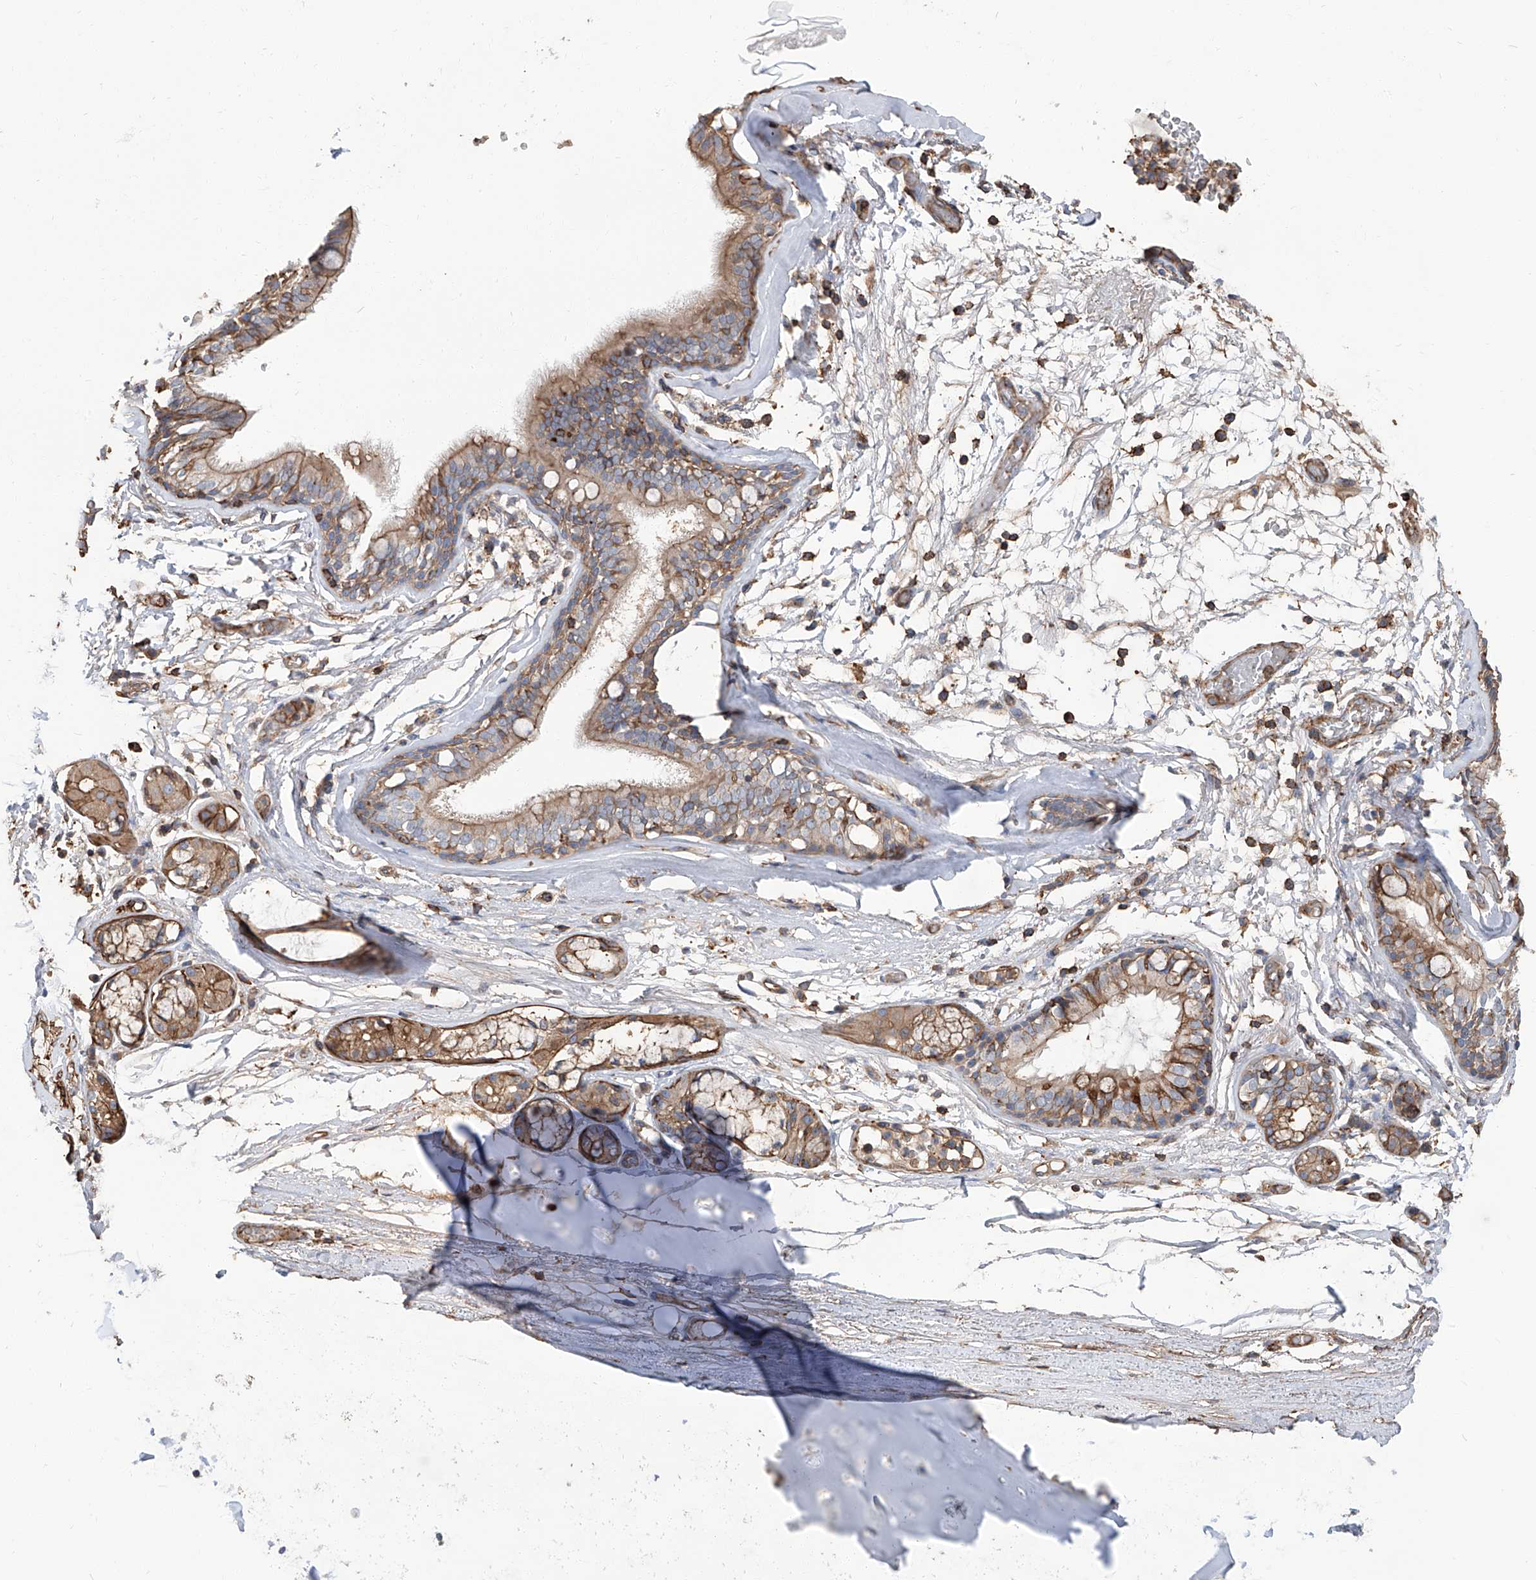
{"staining": {"intensity": "negative", "quantity": "none", "location": "none"}, "tissue": "adipose tissue", "cell_type": "Adipocytes", "image_type": "normal", "snomed": [{"axis": "morphology", "description": "Normal tissue, NOS"}, {"axis": "topography", "description": "Cartilage tissue"}], "caption": "Immunohistochemistry (IHC) micrograph of benign adipose tissue: adipose tissue stained with DAB (3,3'-diaminobenzidine) exhibits no significant protein staining in adipocytes.", "gene": "PIEZO2", "patient": {"sex": "female", "age": 63}}